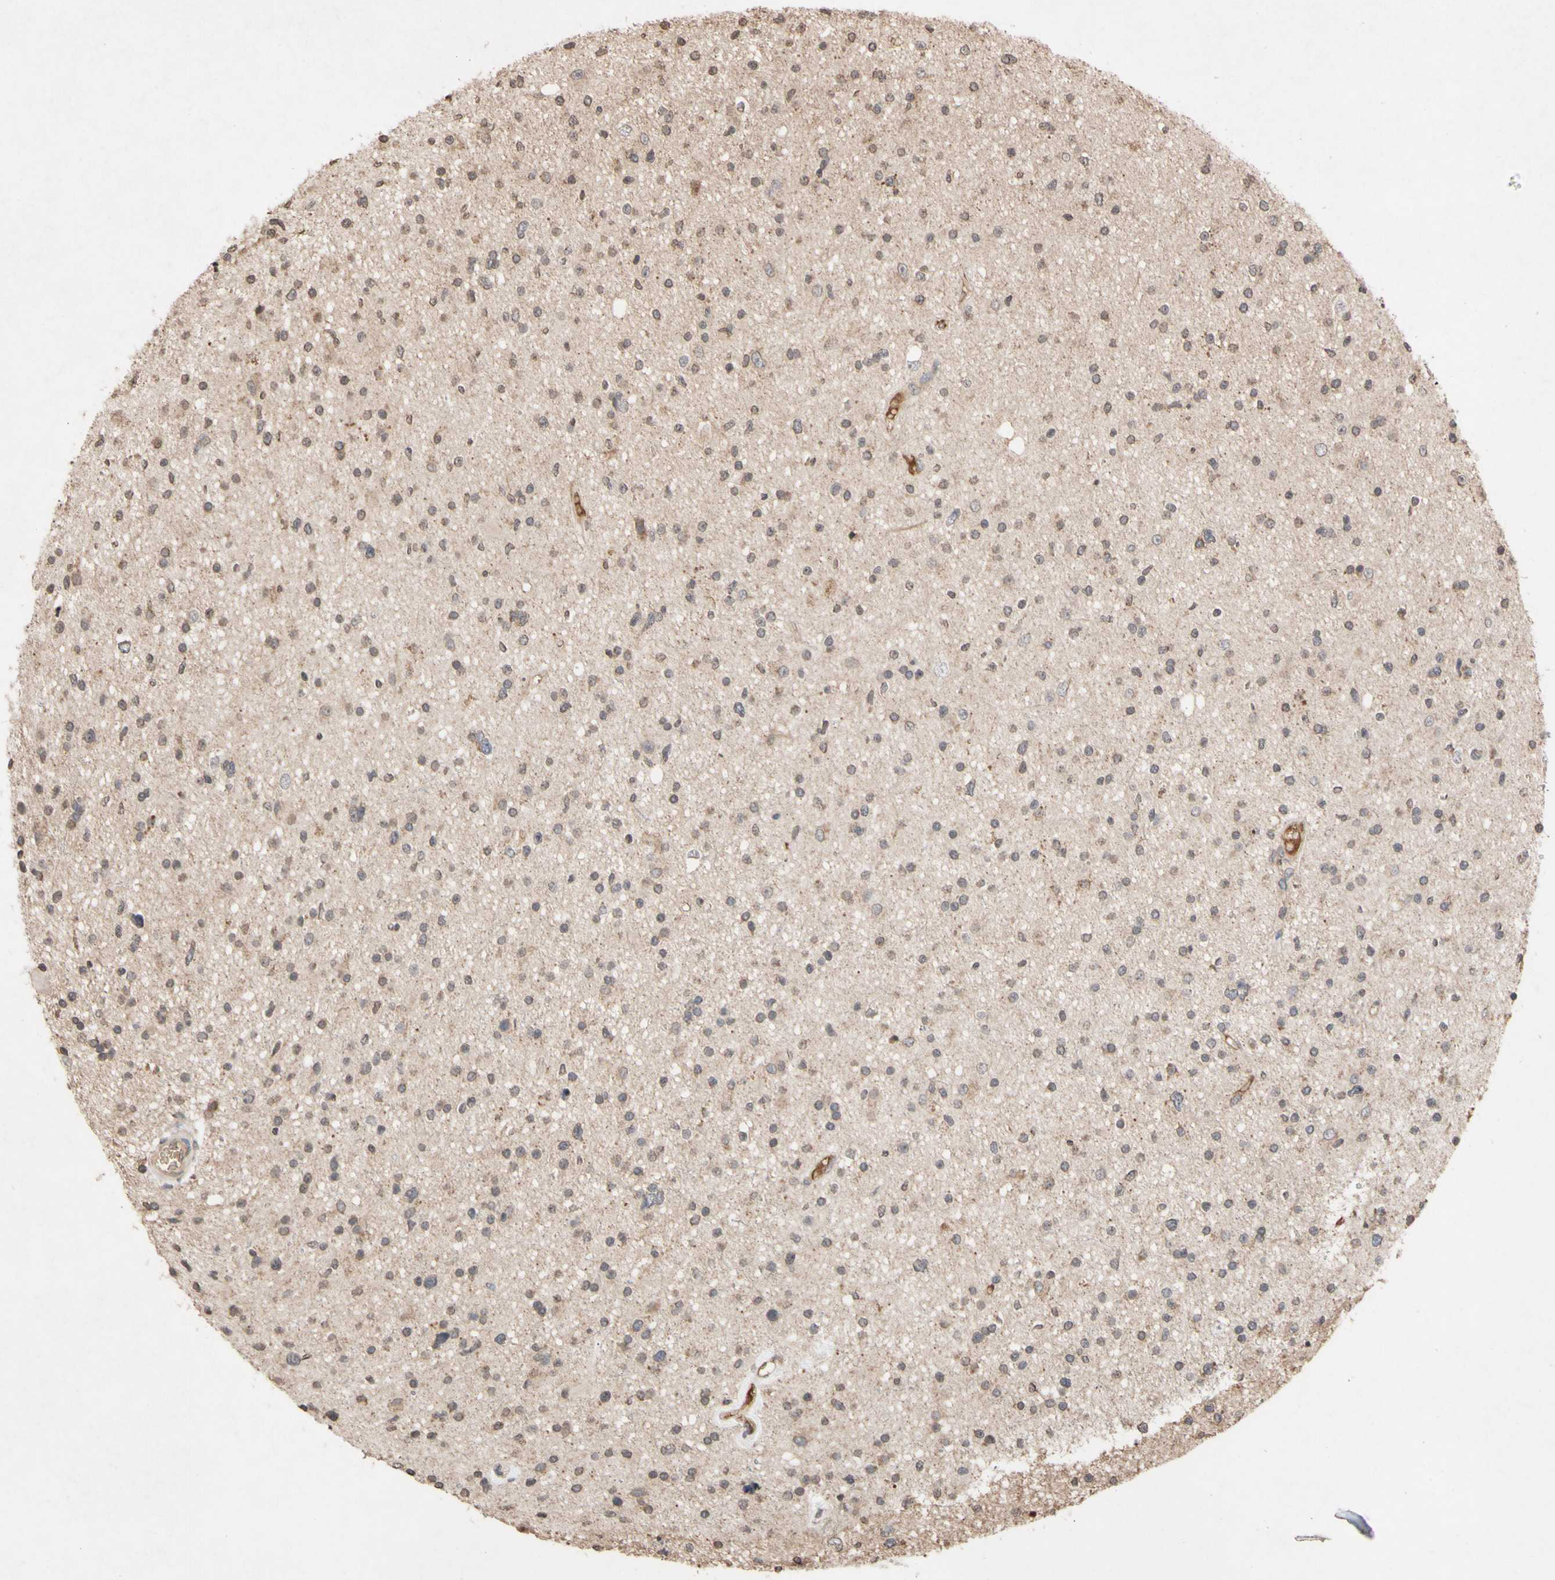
{"staining": {"intensity": "weak", "quantity": "25%-75%", "location": "cytoplasmic/membranous"}, "tissue": "glioma", "cell_type": "Tumor cells", "image_type": "cancer", "snomed": [{"axis": "morphology", "description": "Glioma, malignant, High grade"}, {"axis": "topography", "description": "Brain"}], "caption": "Immunohistochemical staining of glioma reveals low levels of weak cytoplasmic/membranous protein positivity in about 25%-75% of tumor cells. (DAB = brown stain, brightfield microscopy at high magnification).", "gene": "NECTIN3", "patient": {"sex": "male", "age": 33}}